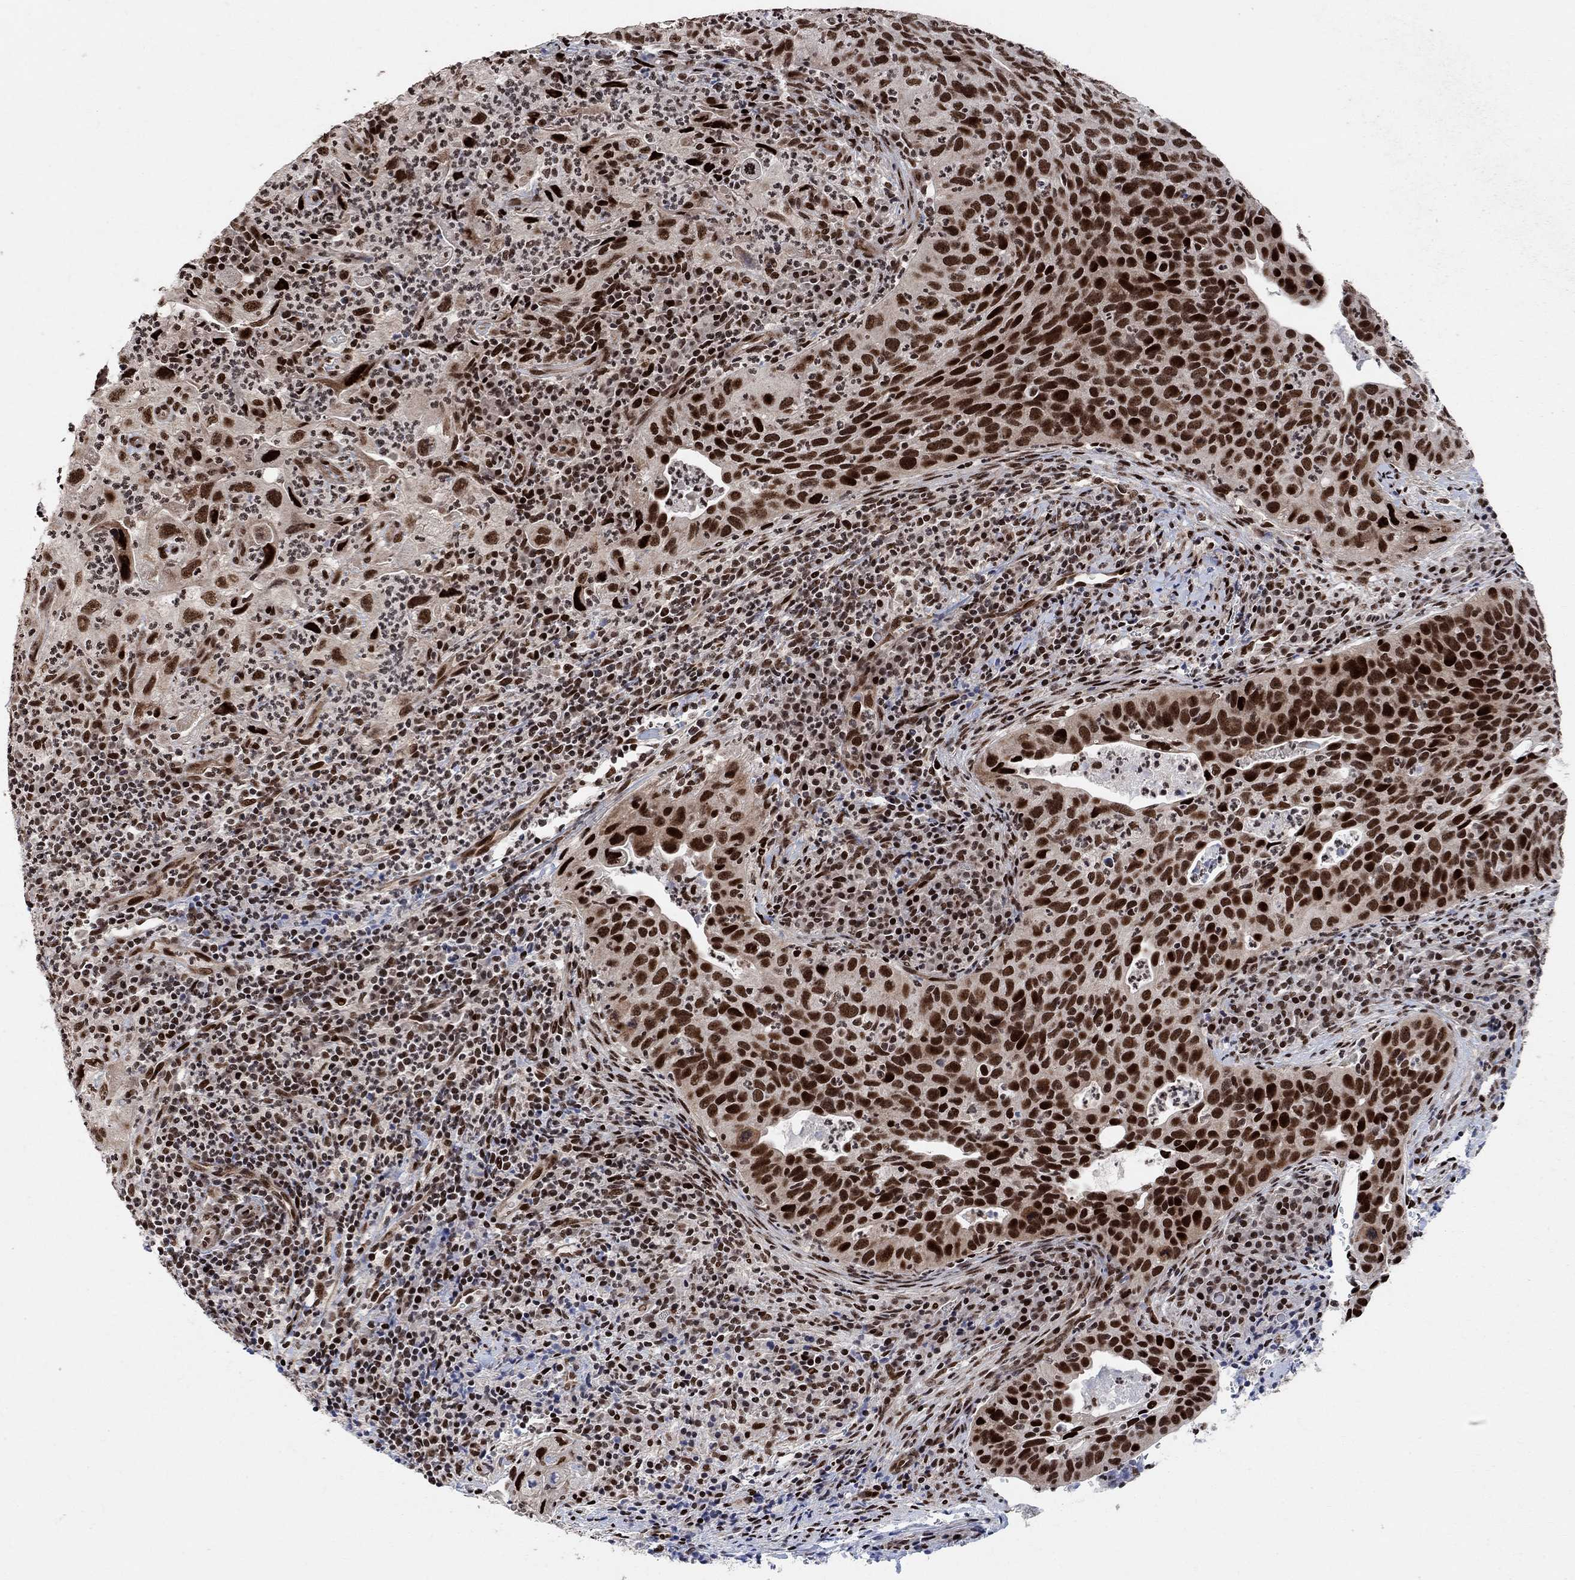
{"staining": {"intensity": "strong", "quantity": ">75%", "location": "cytoplasmic/membranous"}, "tissue": "cervical cancer", "cell_type": "Tumor cells", "image_type": "cancer", "snomed": [{"axis": "morphology", "description": "Squamous cell carcinoma, NOS"}, {"axis": "topography", "description": "Cervix"}], "caption": "Protein expression analysis of human squamous cell carcinoma (cervical) reveals strong cytoplasmic/membranous staining in approximately >75% of tumor cells. The staining was performed using DAB (3,3'-diaminobenzidine) to visualize the protein expression in brown, while the nuclei were stained in blue with hematoxylin (Magnification: 20x).", "gene": "E4F1", "patient": {"sex": "female", "age": 26}}